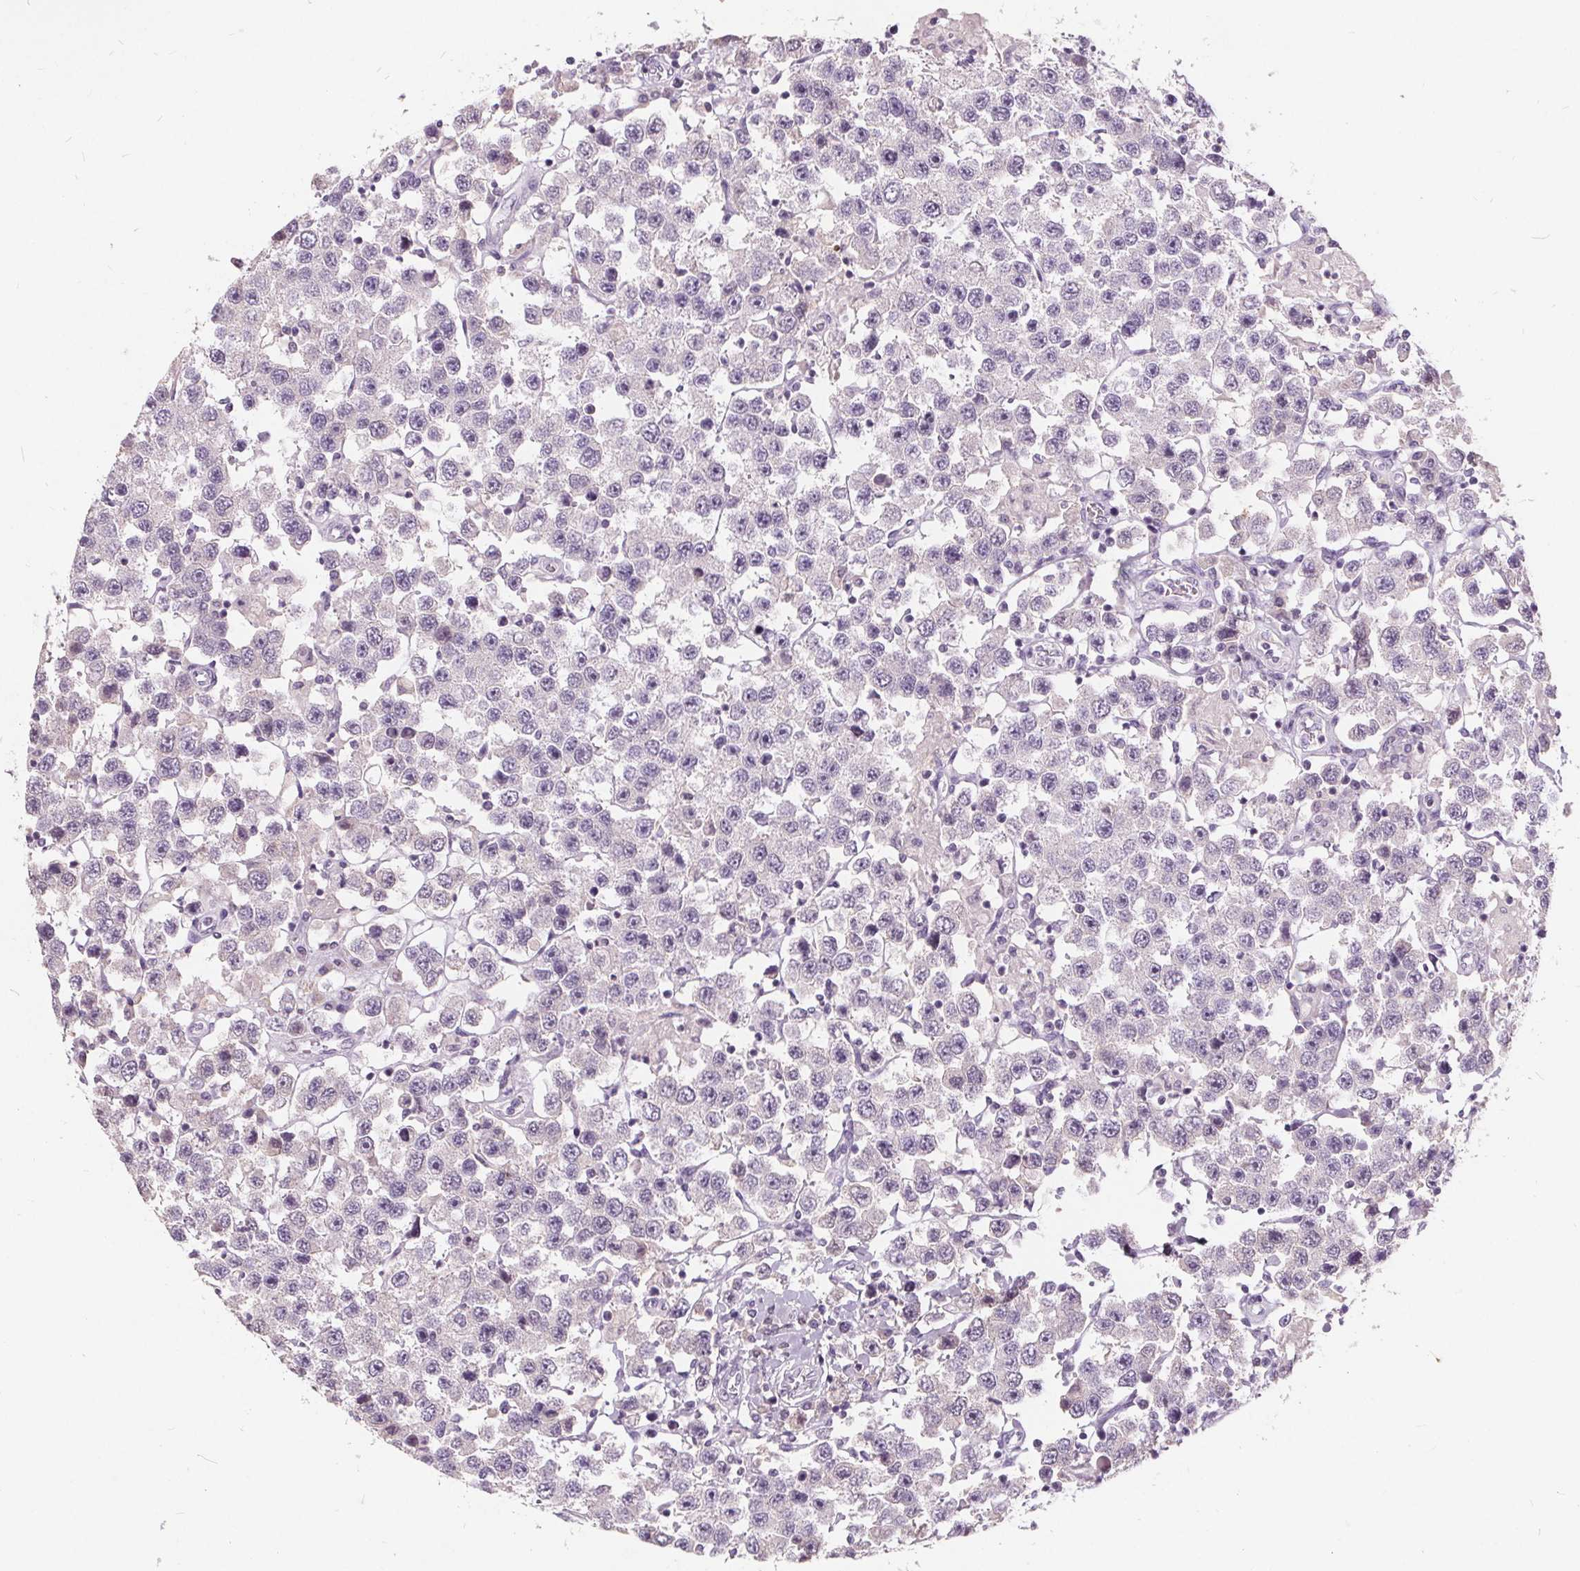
{"staining": {"intensity": "negative", "quantity": "none", "location": "none"}, "tissue": "testis cancer", "cell_type": "Tumor cells", "image_type": "cancer", "snomed": [{"axis": "morphology", "description": "Seminoma, NOS"}, {"axis": "topography", "description": "Testis"}], "caption": "High magnification brightfield microscopy of testis seminoma stained with DAB (brown) and counterstained with hematoxylin (blue): tumor cells show no significant staining. The staining was performed using DAB (3,3'-diaminobenzidine) to visualize the protein expression in brown, while the nuclei were stained in blue with hematoxylin (Magnification: 20x).", "gene": "PLA2G2E", "patient": {"sex": "male", "age": 45}}